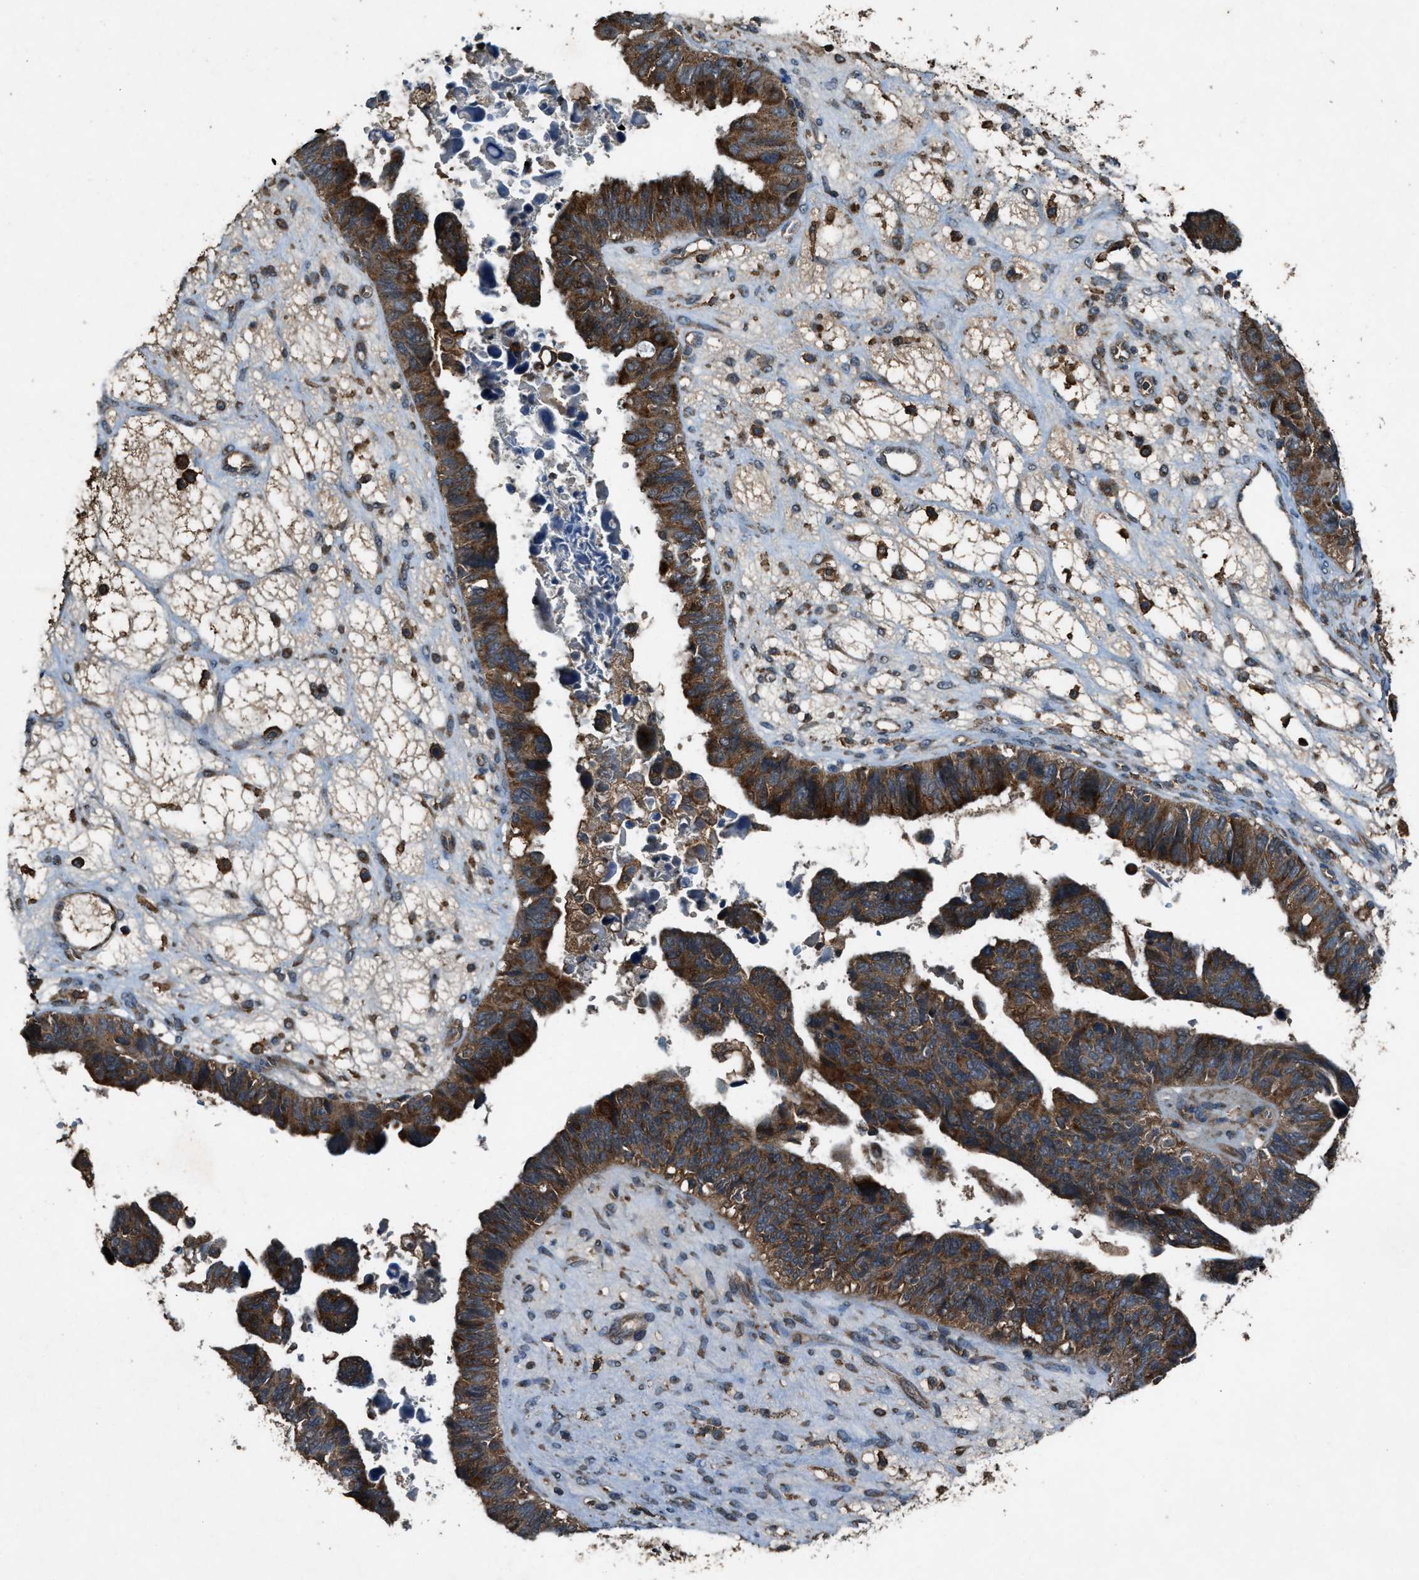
{"staining": {"intensity": "moderate", "quantity": ">75%", "location": "cytoplasmic/membranous"}, "tissue": "ovarian cancer", "cell_type": "Tumor cells", "image_type": "cancer", "snomed": [{"axis": "morphology", "description": "Cystadenocarcinoma, serous, NOS"}, {"axis": "topography", "description": "Ovary"}], "caption": "Protein expression analysis of human serous cystadenocarcinoma (ovarian) reveals moderate cytoplasmic/membranous positivity in about >75% of tumor cells.", "gene": "MAP3K8", "patient": {"sex": "female", "age": 79}}